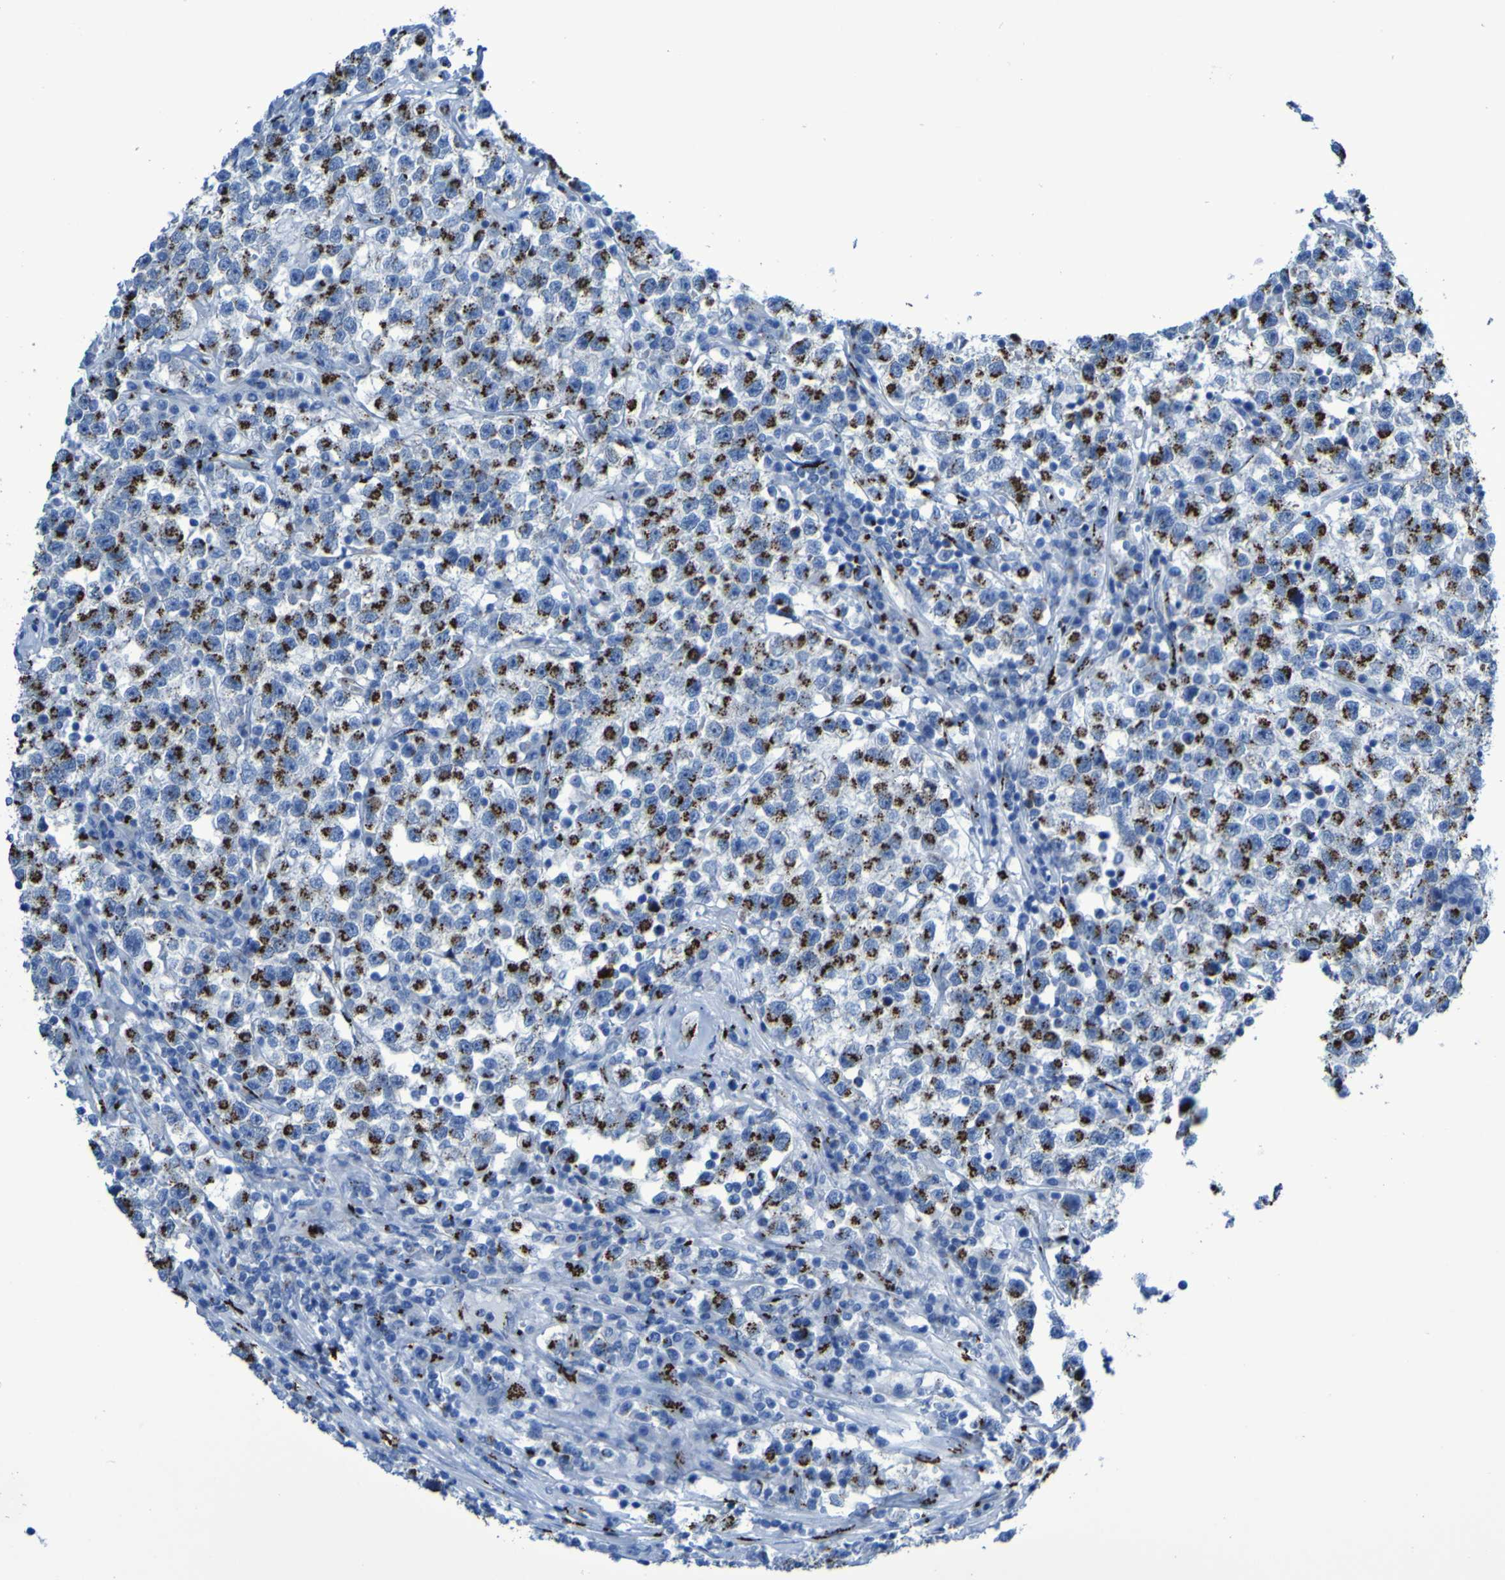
{"staining": {"intensity": "strong", "quantity": ">75%", "location": "cytoplasmic/membranous"}, "tissue": "testis cancer", "cell_type": "Tumor cells", "image_type": "cancer", "snomed": [{"axis": "morphology", "description": "Seminoma, NOS"}, {"axis": "topography", "description": "Testis"}], "caption": "This is an image of immunohistochemistry staining of testis cancer, which shows strong expression in the cytoplasmic/membranous of tumor cells.", "gene": "GOLM1", "patient": {"sex": "male", "age": 22}}